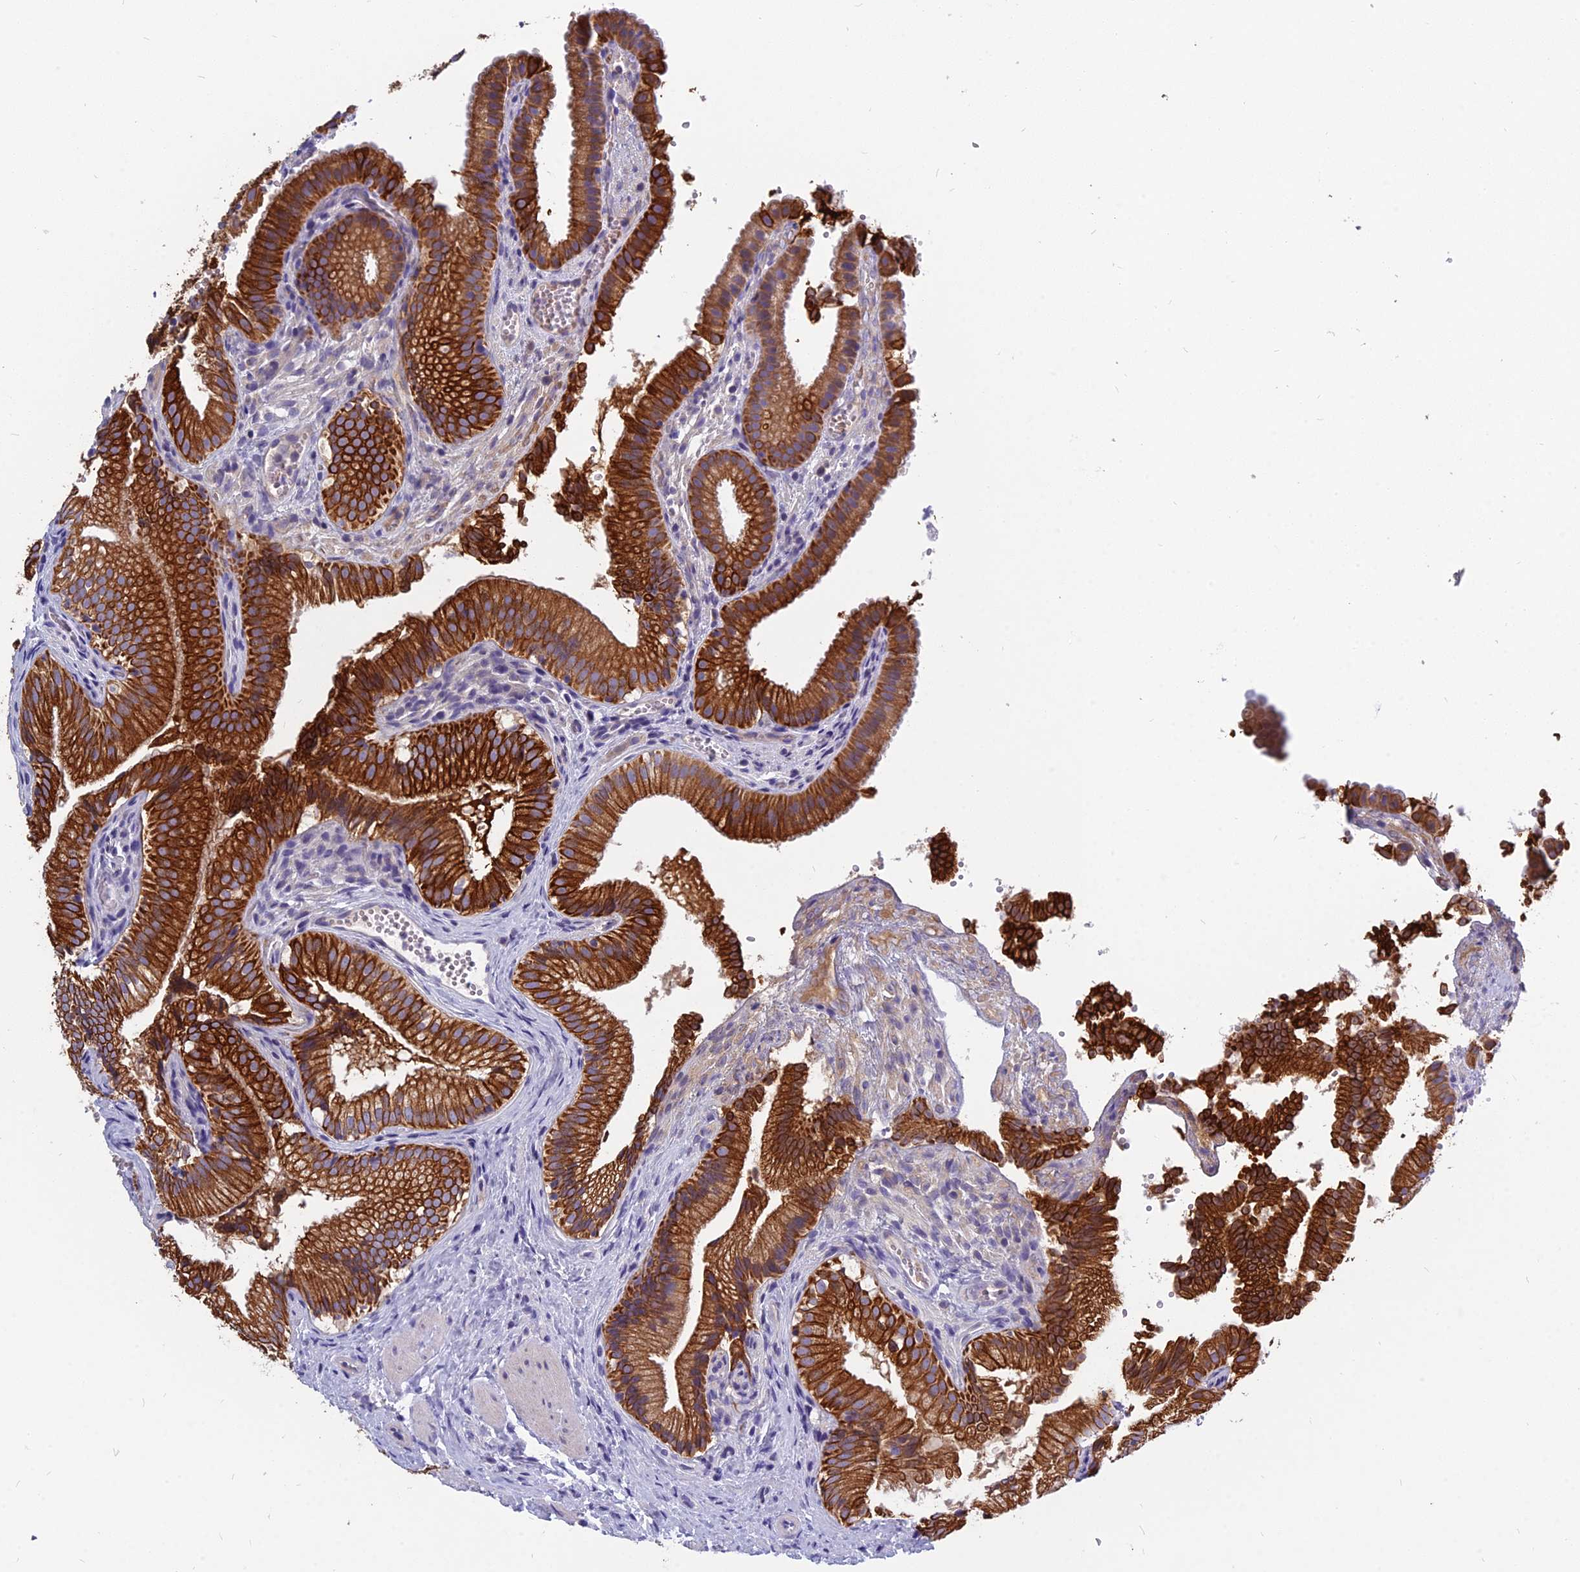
{"staining": {"intensity": "strong", "quantity": ">75%", "location": "cytoplasmic/membranous"}, "tissue": "gallbladder", "cell_type": "Glandular cells", "image_type": "normal", "snomed": [{"axis": "morphology", "description": "Normal tissue, NOS"}, {"axis": "topography", "description": "Gallbladder"}], "caption": "Gallbladder stained with a brown dye reveals strong cytoplasmic/membranous positive positivity in about >75% of glandular cells.", "gene": "RBM41", "patient": {"sex": "female", "age": 30}}